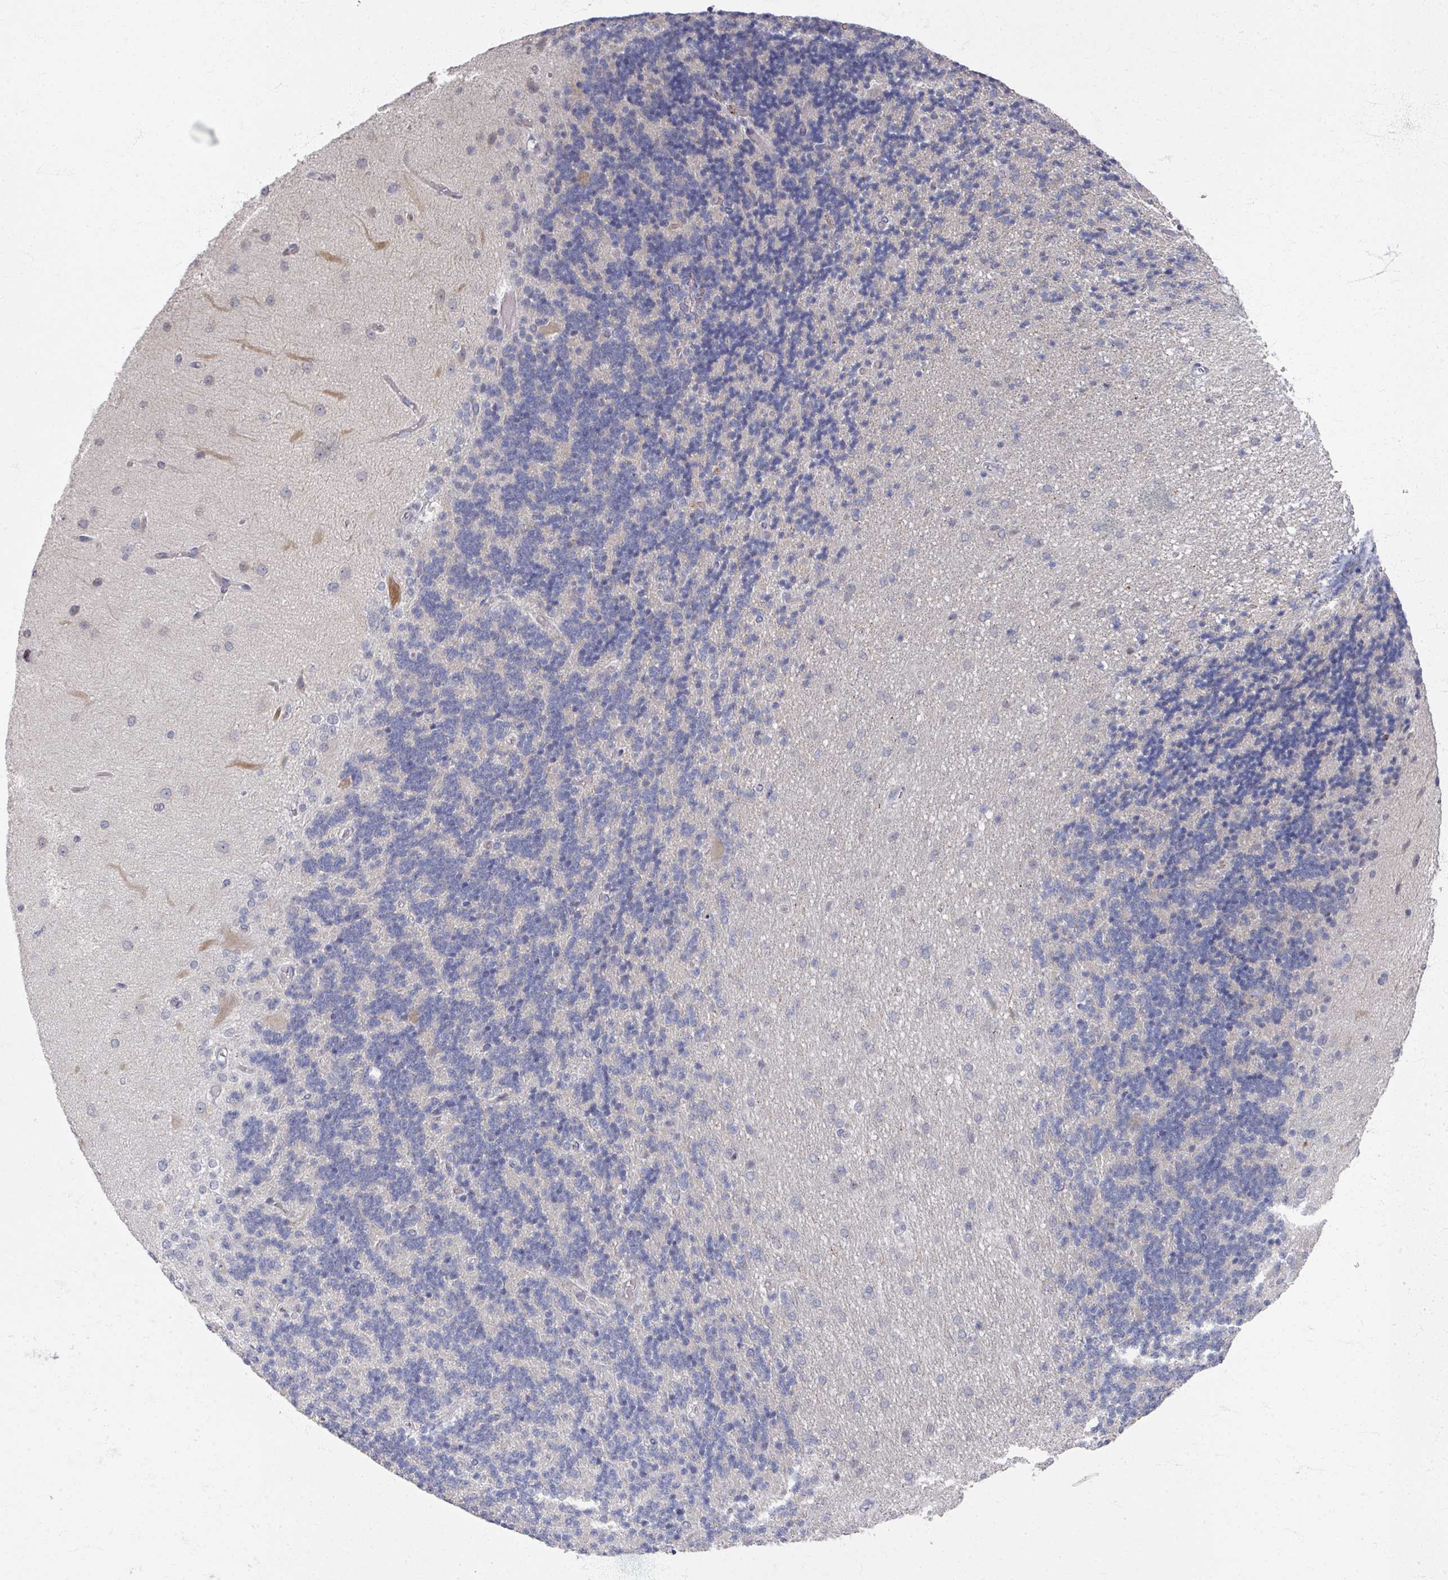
{"staining": {"intensity": "negative", "quantity": "none", "location": "none"}, "tissue": "cerebellum", "cell_type": "Cells in granular layer", "image_type": "normal", "snomed": [{"axis": "morphology", "description": "Normal tissue, NOS"}, {"axis": "topography", "description": "Cerebellum"}], "caption": "An immunohistochemistry micrograph of unremarkable cerebellum is shown. There is no staining in cells in granular layer of cerebellum.", "gene": "TTYH3", "patient": {"sex": "female", "age": 29}}